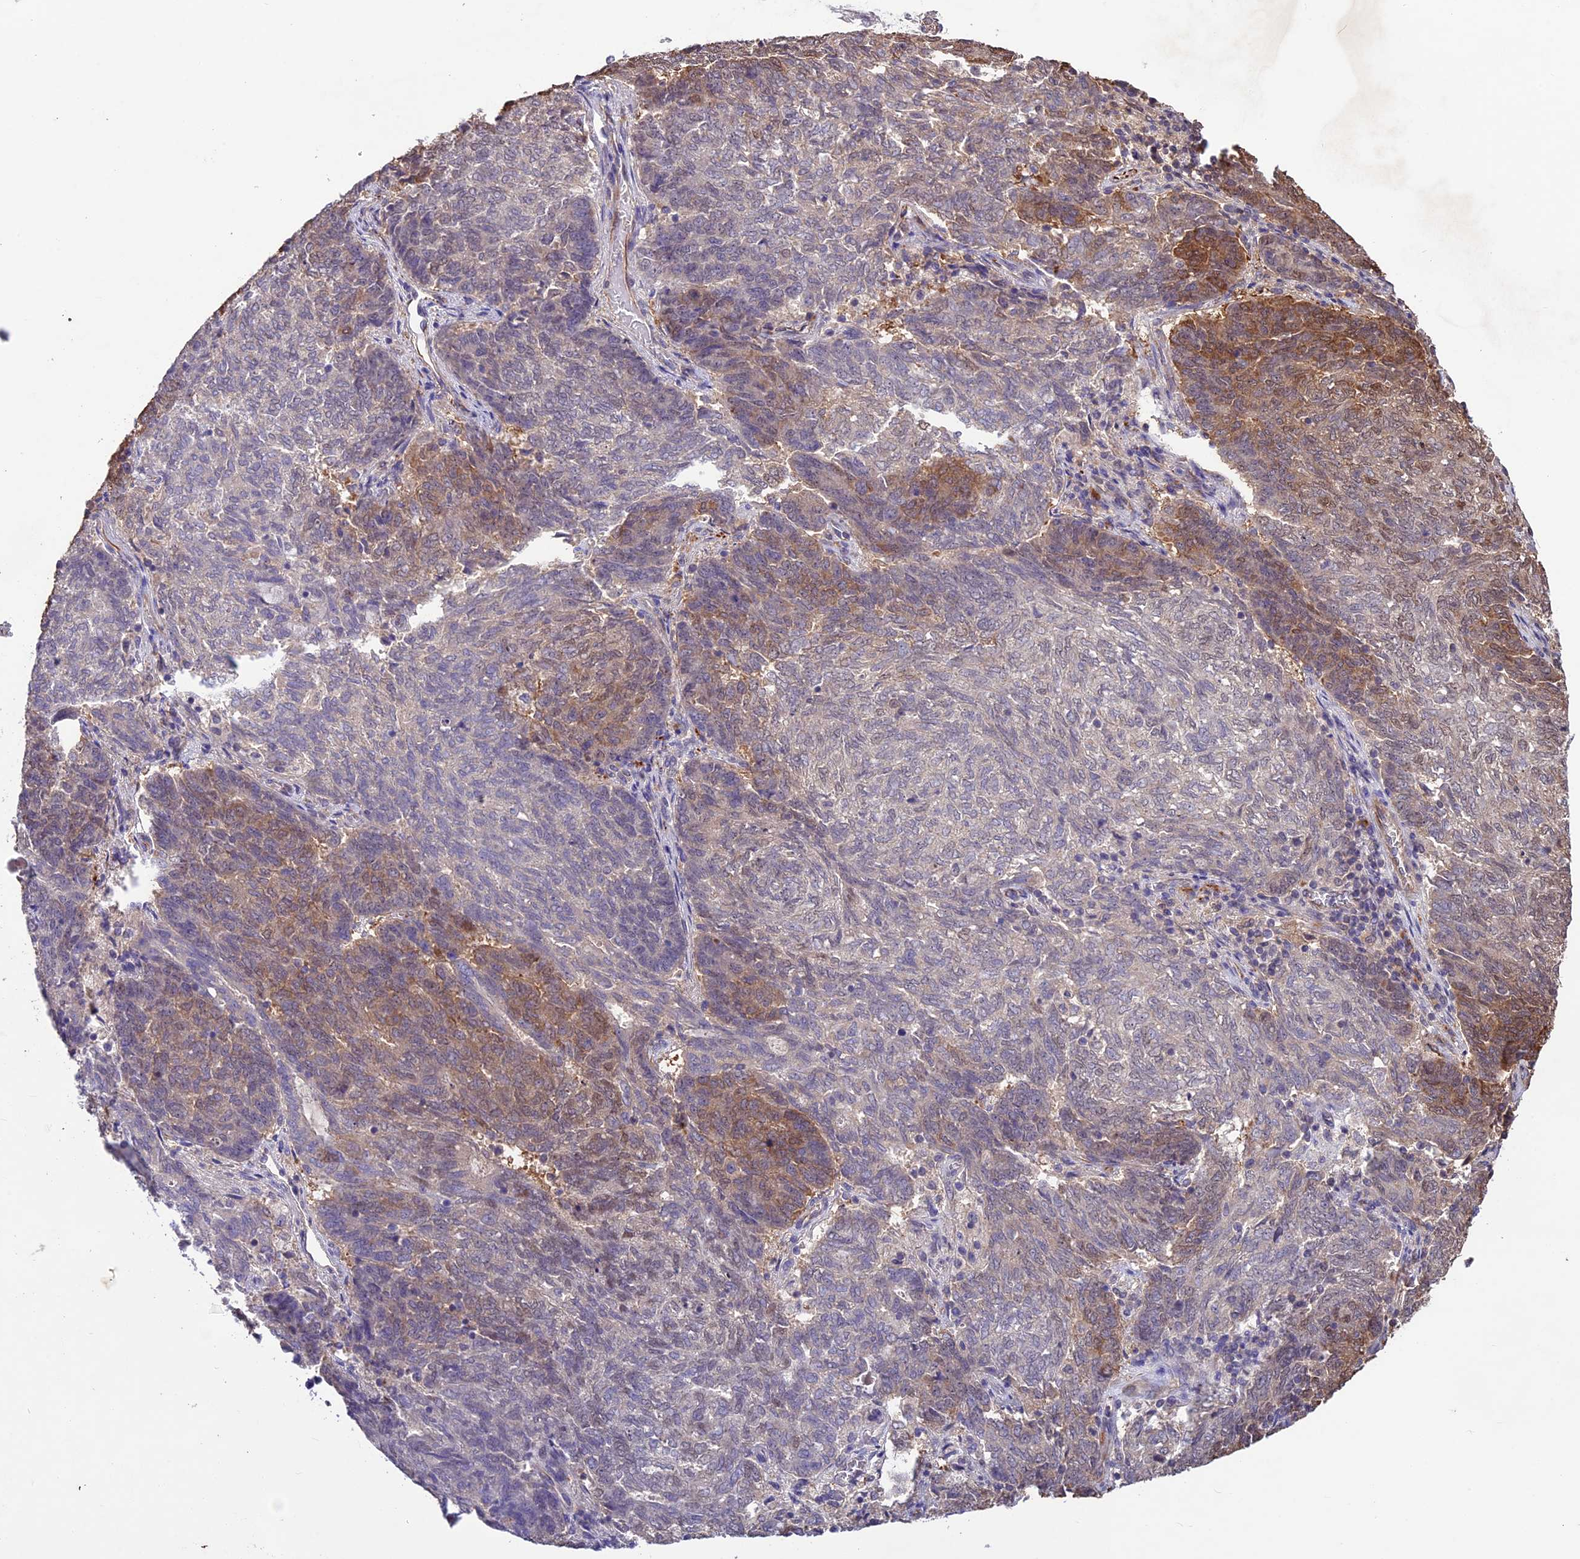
{"staining": {"intensity": "moderate", "quantity": "<25%", "location": "cytoplasmic/membranous,nuclear"}, "tissue": "endometrial cancer", "cell_type": "Tumor cells", "image_type": "cancer", "snomed": [{"axis": "morphology", "description": "Adenocarcinoma, NOS"}, {"axis": "topography", "description": "Endometrium"}], "caption": "This is an image of immunohistochemistry staining of endometrial cancer, which shows moderate expression in the cytoplasmic/membranous and nuclear of tumor cells.", "gene": "C3orf70", "patient": {"sex": "female", "age": 80}}